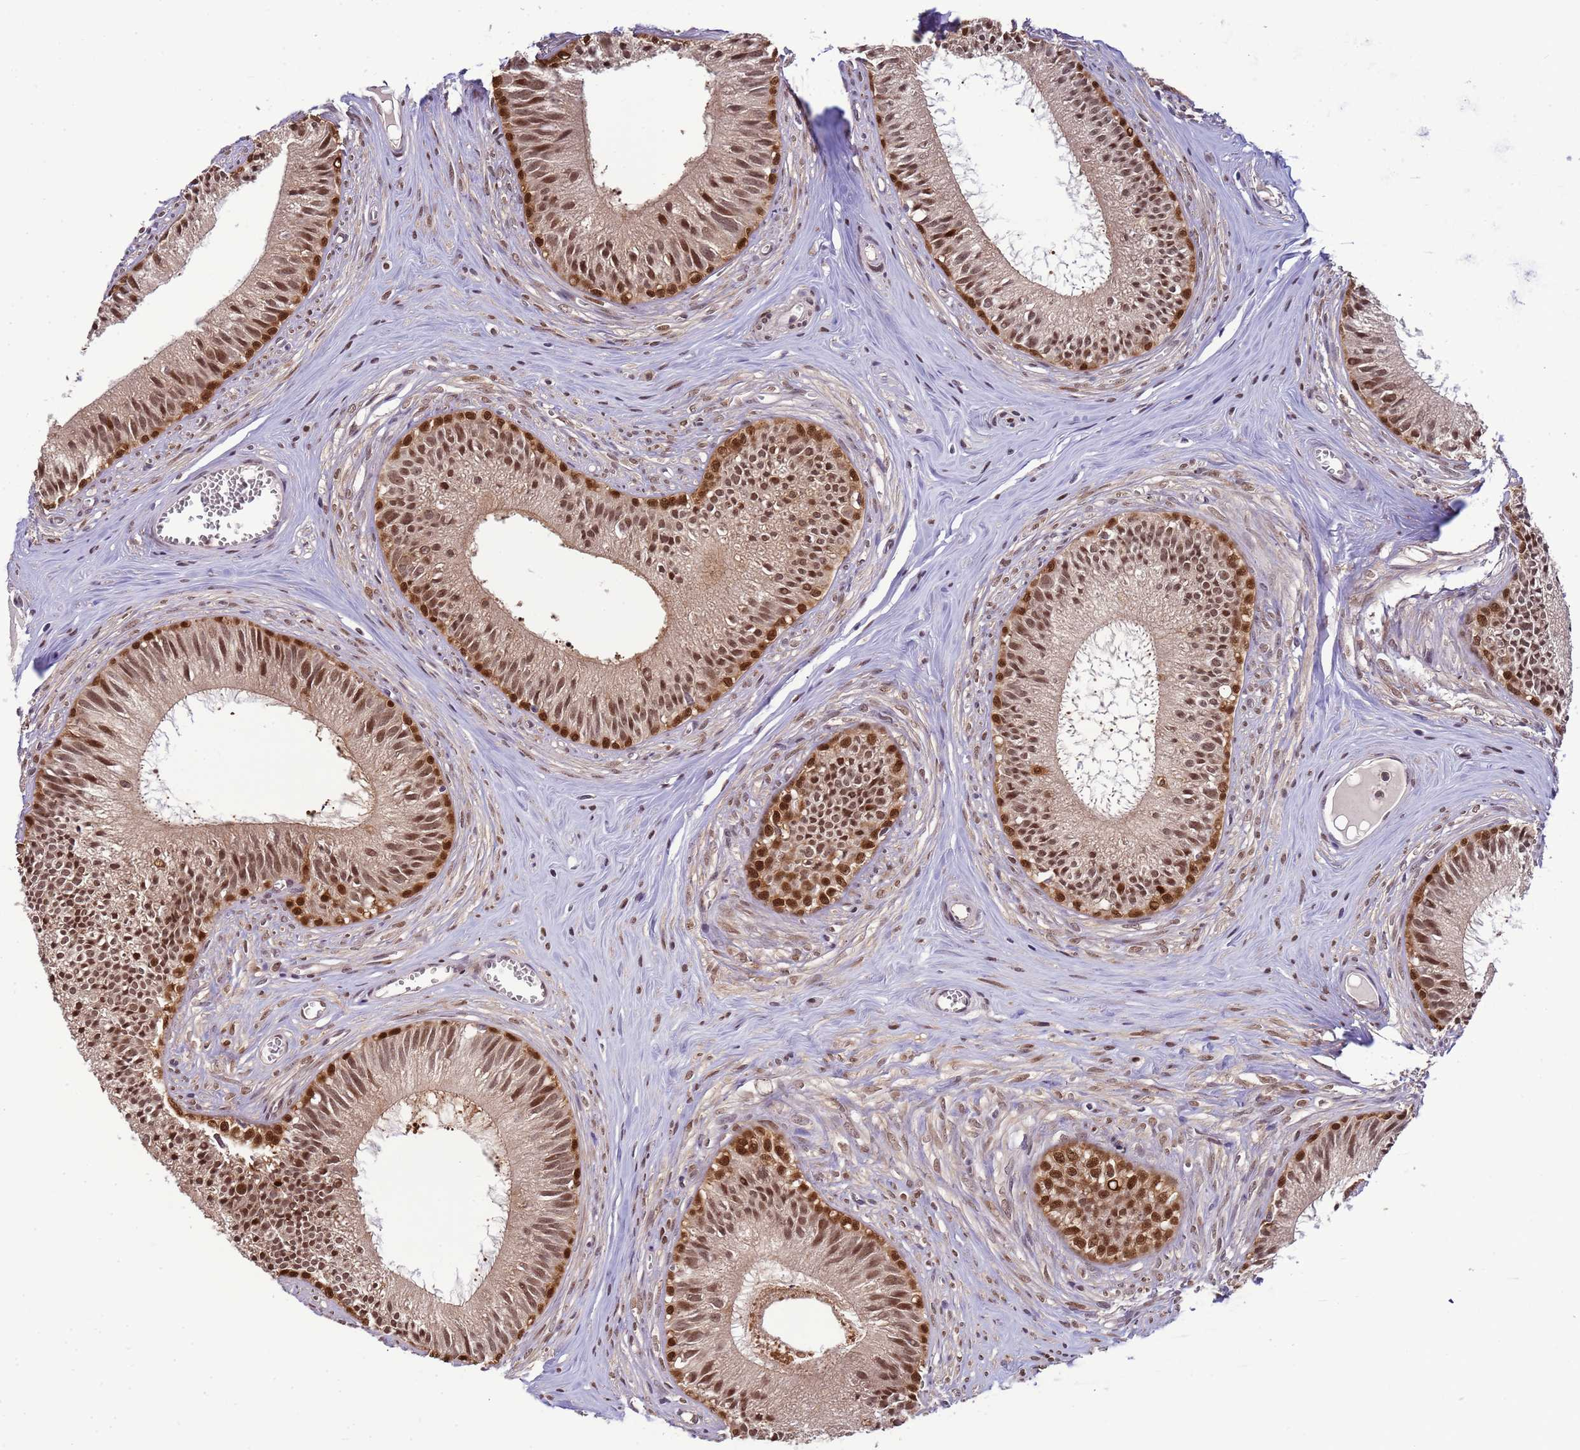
{"staining": {"intensity": "strong", "quantity": ">75%", "location": "nuclear"}, "tissue": "epididymis", "cell_type": "Glandular cells", "image_type": "normal", "snomed": [{"axis": "morphology", "description": "Normal tissue, NOS"}, {"axis": "topography", "description": "Epididymis"}], "caption": "Approximately >75% of glandular cells in normal epididymis display strong nuclear protein staining as visualized by brown immunohistochemical staining.", "gene": "ZBTB5", "patient": {"sex": "male", "age": 36}}